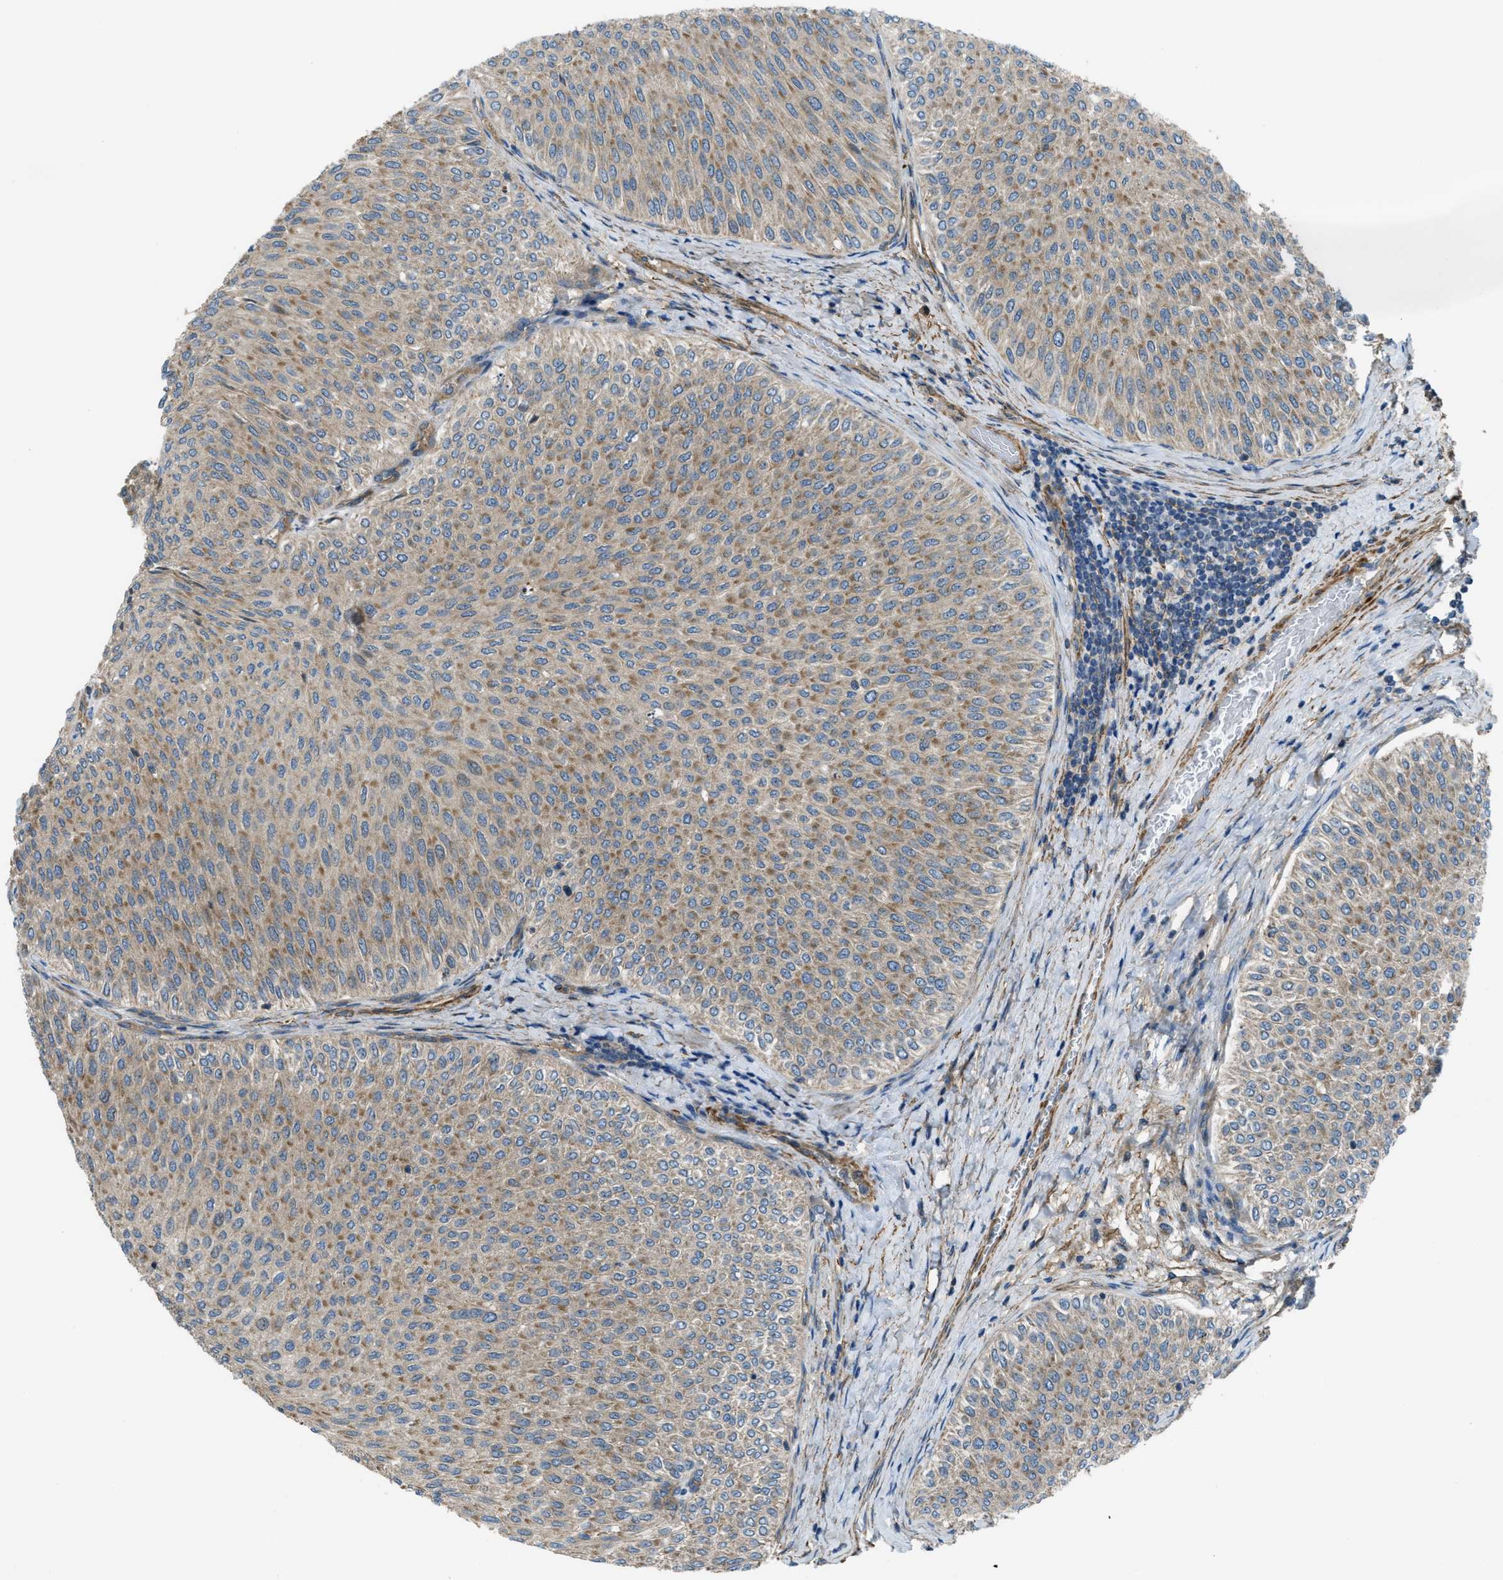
{"staining": {"intensity": "moderate", "quantity": ">75%", "location": "cytoplasmic/membranous"}, "tissue": "urothelial cancer", "cell_type": "Tumor cells", "image_type": "cancer", "snomed": [{"axis": "morphology", "description": "Urothelial carcinoma, Low grade"}, {"axis": "topography", "description": "Urinary bladder"}], "caption": "A high-resolution photomicrograph shows IHC staining of urothelial carcinoma (low-grade), which reveals moderate cytoplasmic/membranous expression in about >75% of tumor cells. (Stains: DAB in brown, nuclei in blue, Microscopy: brightfield microscopy at high magnification).", "gene": "VEZT", "patient": {"sex": "male", "age": 78}}